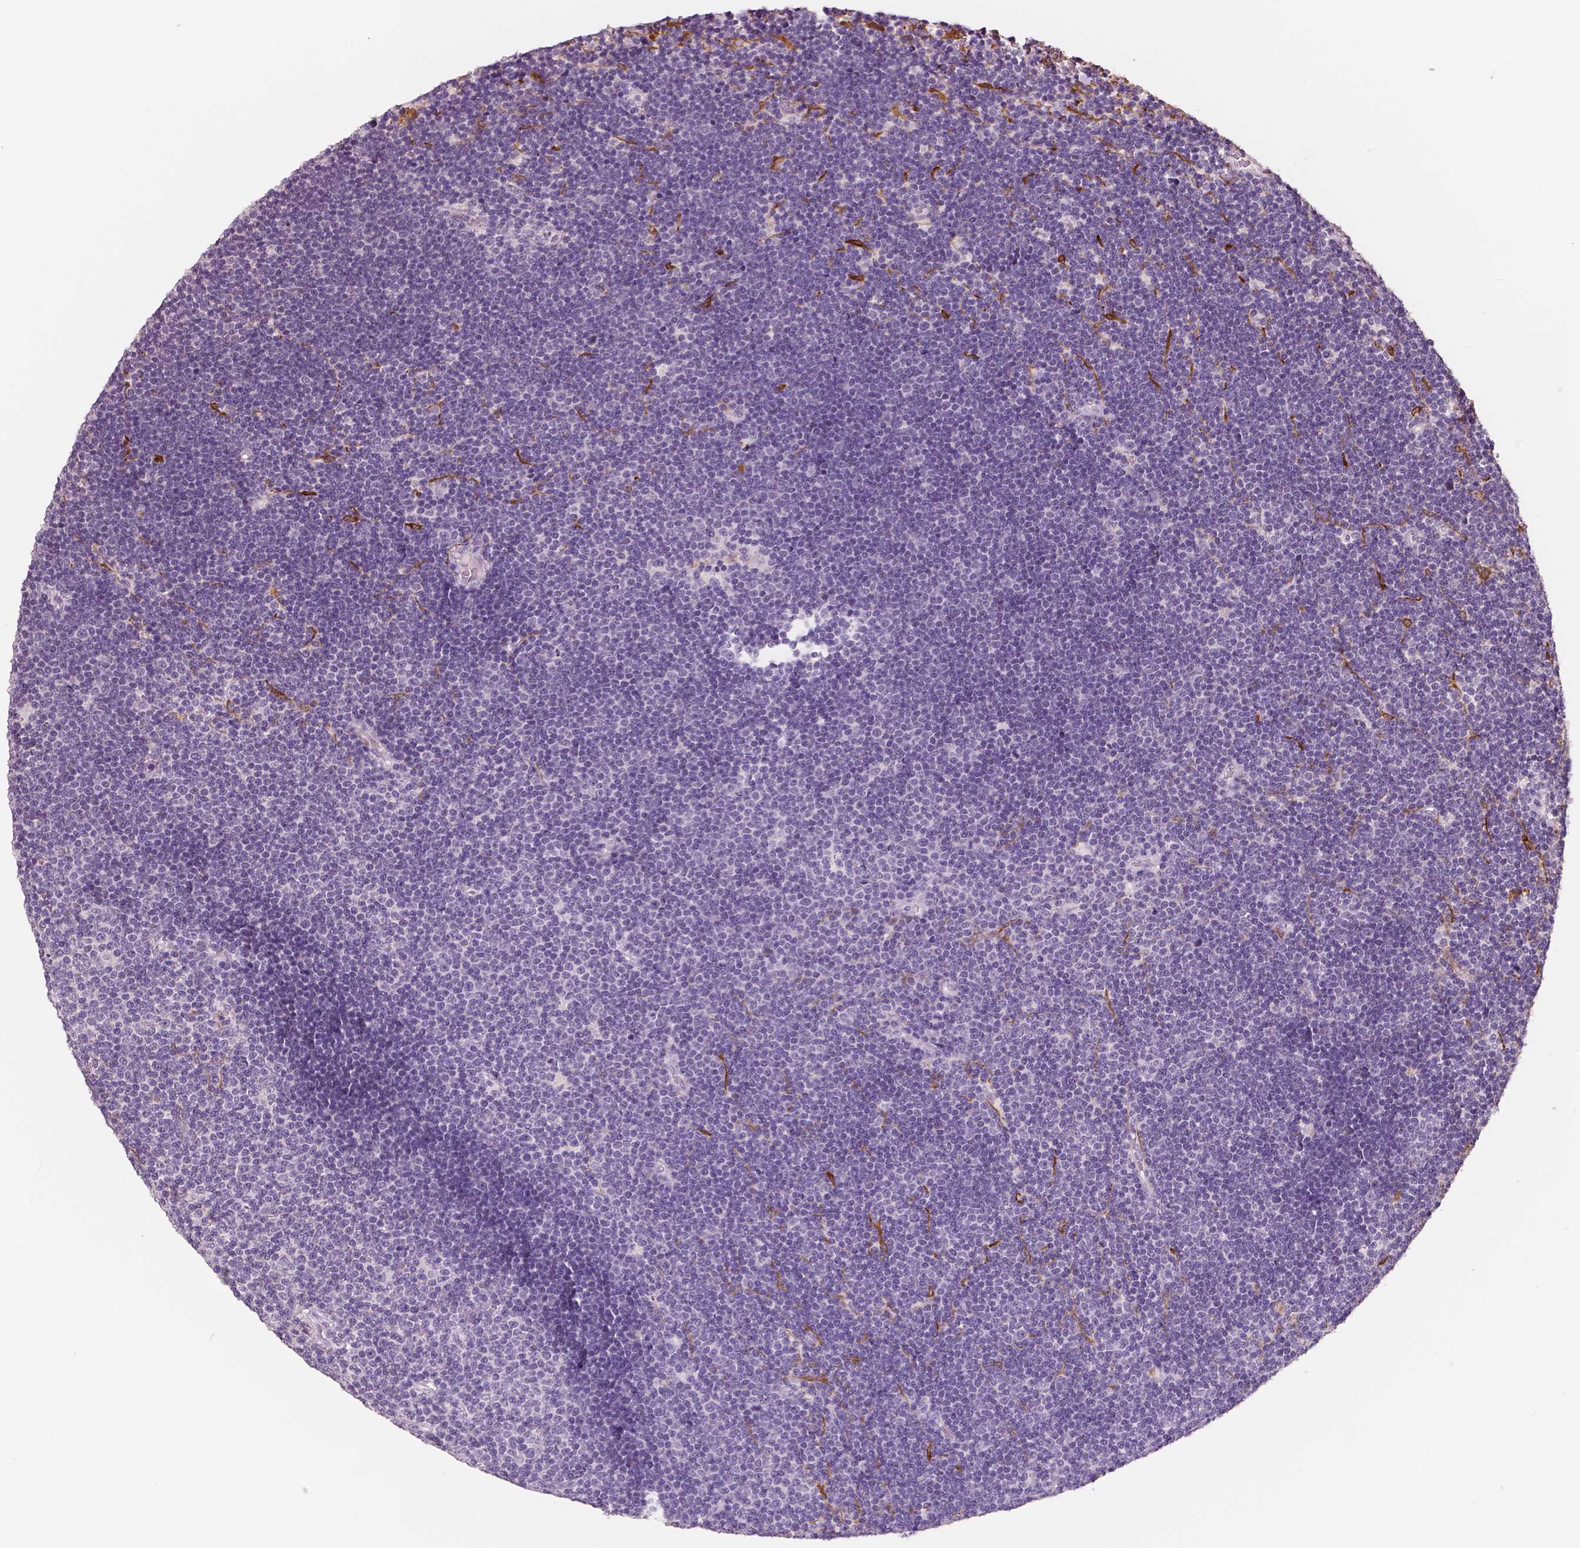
{"staining": {"intensity": "negative", "quantity": "none", "location": "none"}, "tissue": "lymphoma", "cell_type": "Tumor cells", "image_type": "cancer", "snomed": [{"axis": "morphology", "description": "Malignant lymphoma, non-Hodgkin's type, Low grade"}, {"axis": "topography", "description": "Brain"}], "caption": "An immunohistochemistry (IHC) photomicrograph of lymphoma is shown. There is no staining in tumor cells of lymphoma.", "gene": "NECAB1", "patient": {"sex": "female", "age": 66}}